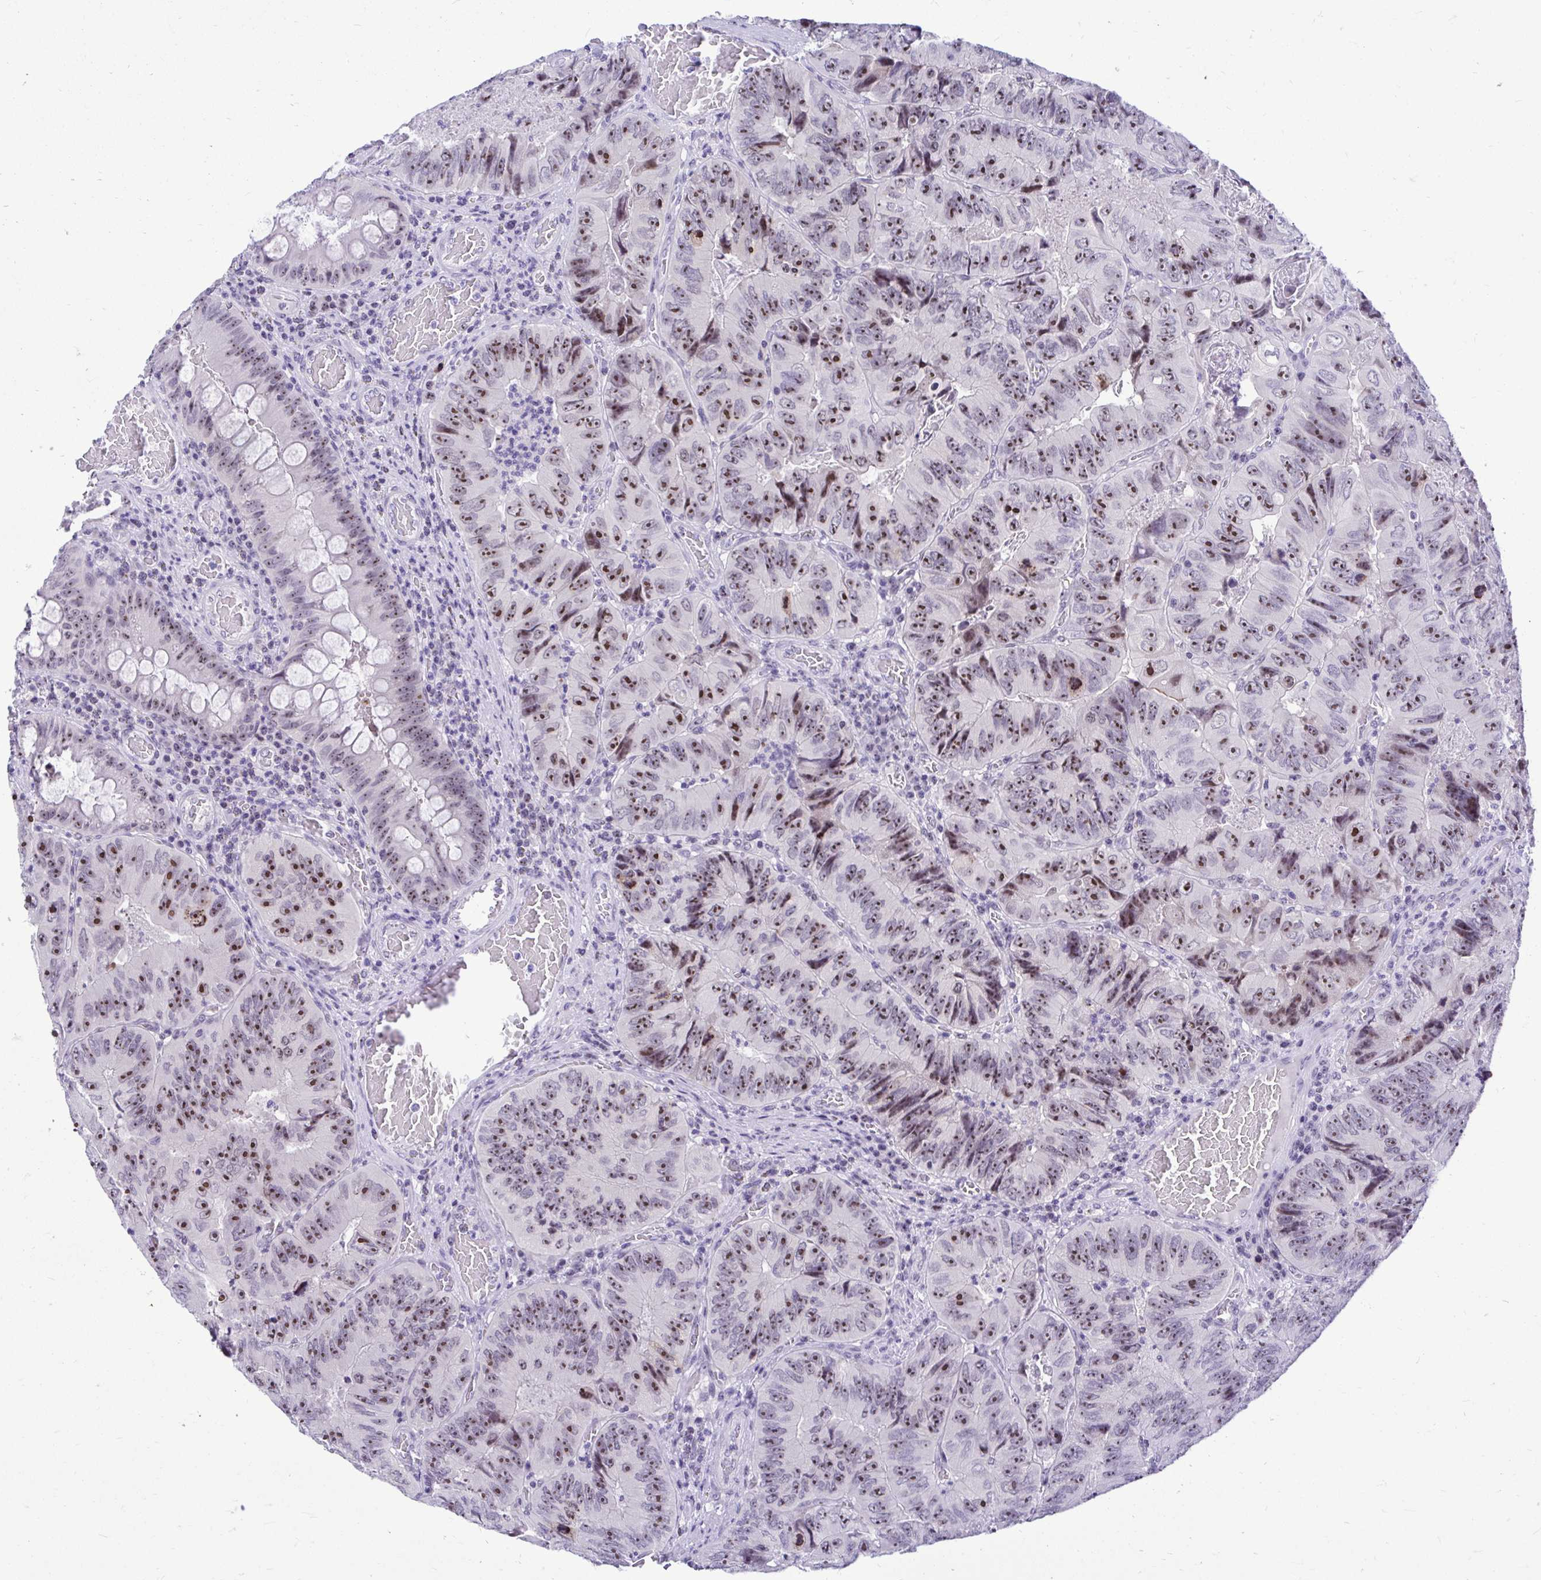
{"staining": {"intensity": "moderate", "quantity": ">75%", "location": "nuclear"}, "tissue": "colorectal cancer", "cell_type": "Tumor cells", "image_type": "cancer", "snomed": [{"axis": "morphology", "description": "Adenocarcinoma, NOS"}, {"axis": "topography", "description": "Colon"}], "caption": "Immunohistochemical staining of colorectal cancer shows medium levels of moderate nuclear positivity in about >75% of tumor cells.", "gene": "NIFK", "patient": {"sex": "female", "age": 84}}